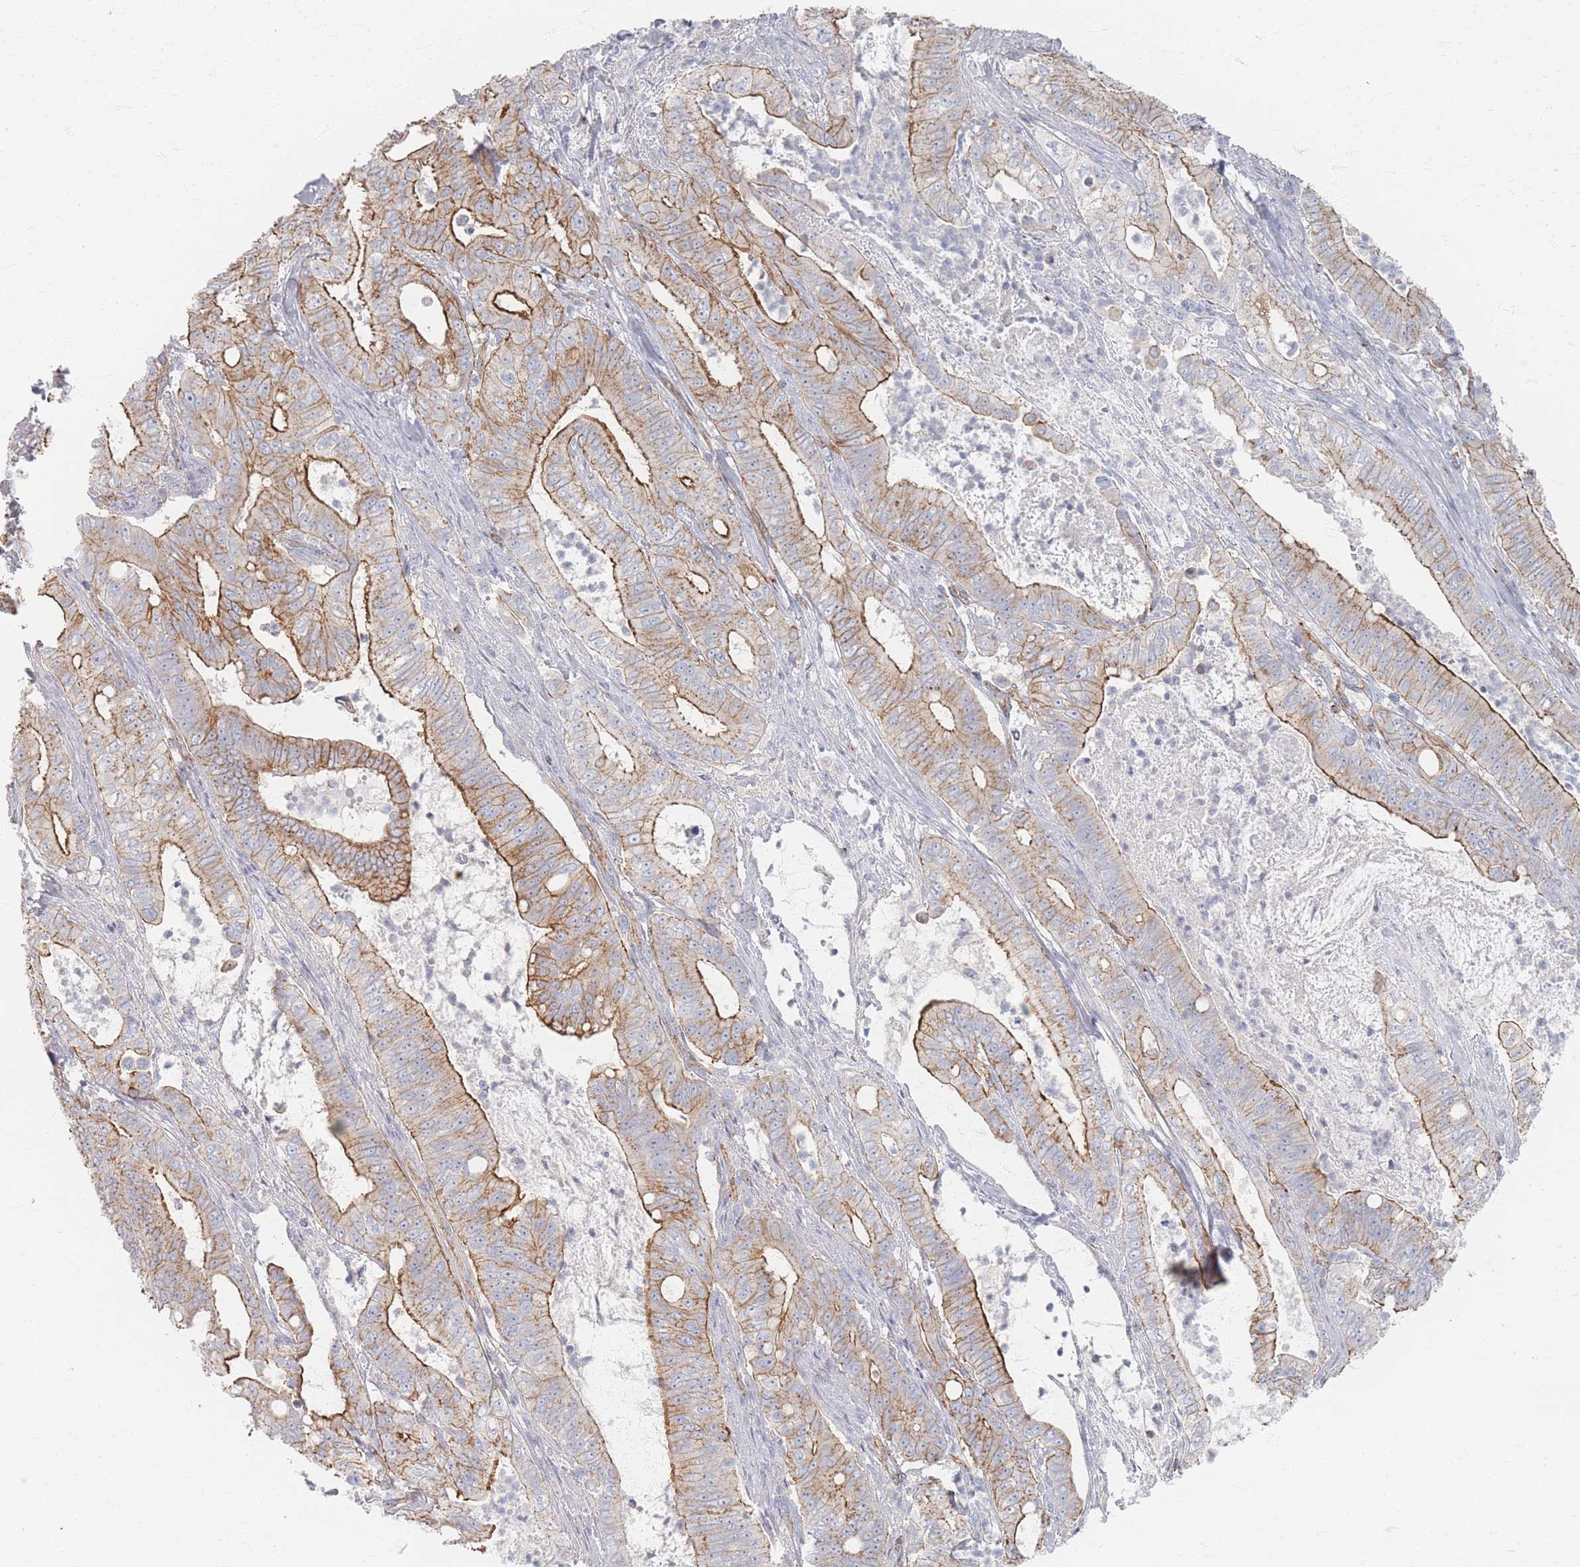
{"staining": {"intensity": "moderate", "quantity": ">75%", "location": "cytoplasmic/membranous"}, "tissue": "pancreatic cancer", "cell_type": "Tumor cells", "image_type": "cancer", "snomed": [{"axis": "morphology", "description": "Adenocarcinoma, NOS"}, {"axis": "topography", "description": "Pancreas"}], "caption": "IHC photomicrograph of neoplastic tissue: human pancreatic cancer stained using immunohistochemistry (IHC) displays medium levels of moderate protein expression localized specifically in the cytoplasmic/membranous of tumor cells, appearing as a cytoplasmic/membranous brown color.", "gene": "GNB1", "patient": {"sex": "male", "age": 71}}